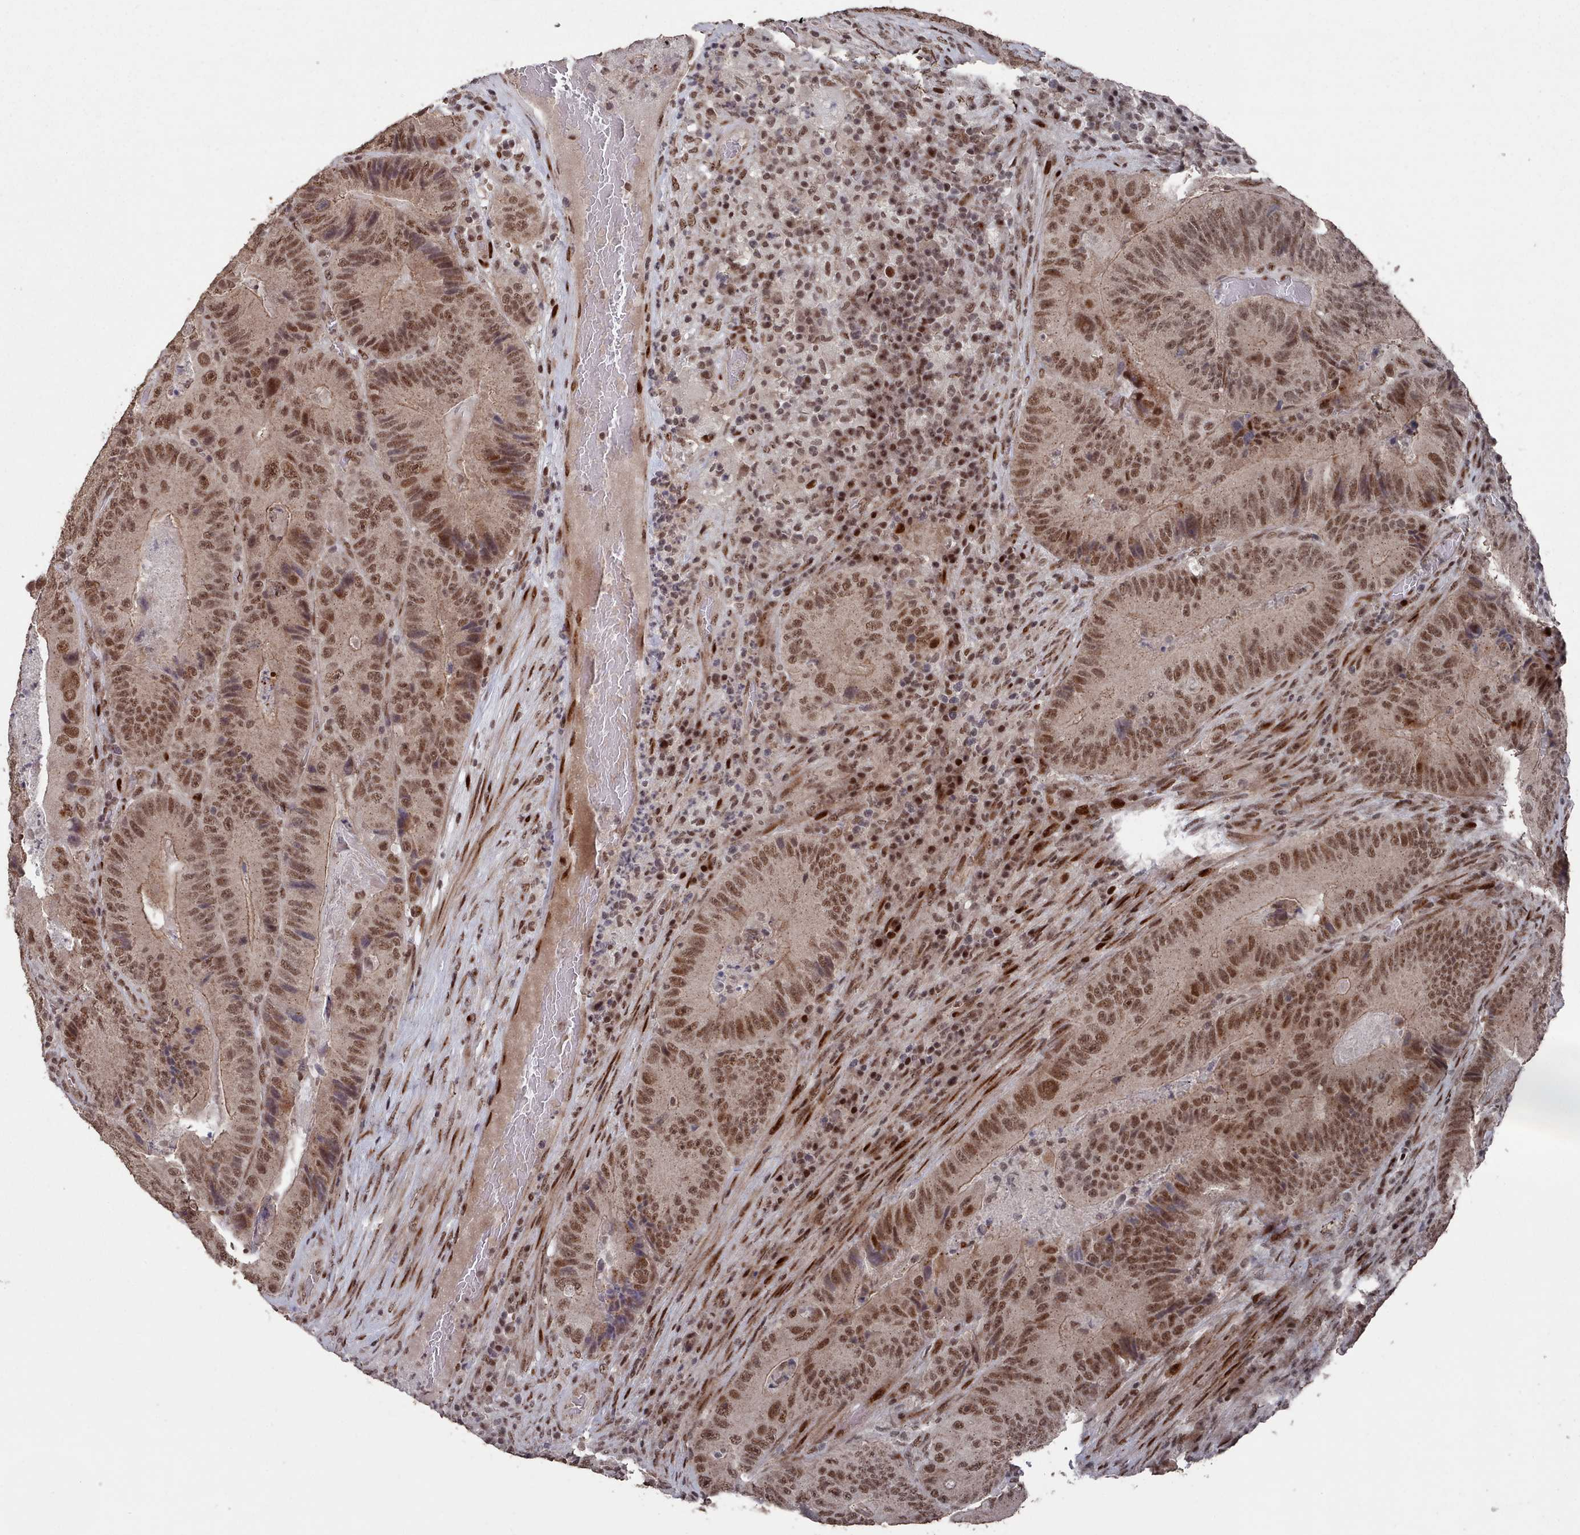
{"staining": {"intensity": "strong", "quantity": ">75%", "location": "nuclear"}, "tissue": "colorectal cancer", "cell_type": "Tumor cells", "image_type": "cancer", "snomed": [{"axis": "morphology", "description": "Adenocarcinoma, NOS"}, {"axis": "topography", "description": "Colon"}], "caption": "Approximately >75% of tumor cells in colorectal adenocarcinoma show strong nuclear protein positivity as visualized by brown immunohistochemical staining.", "gene": "PNRC2", "patient": {"sex": "female", "age": 86}}